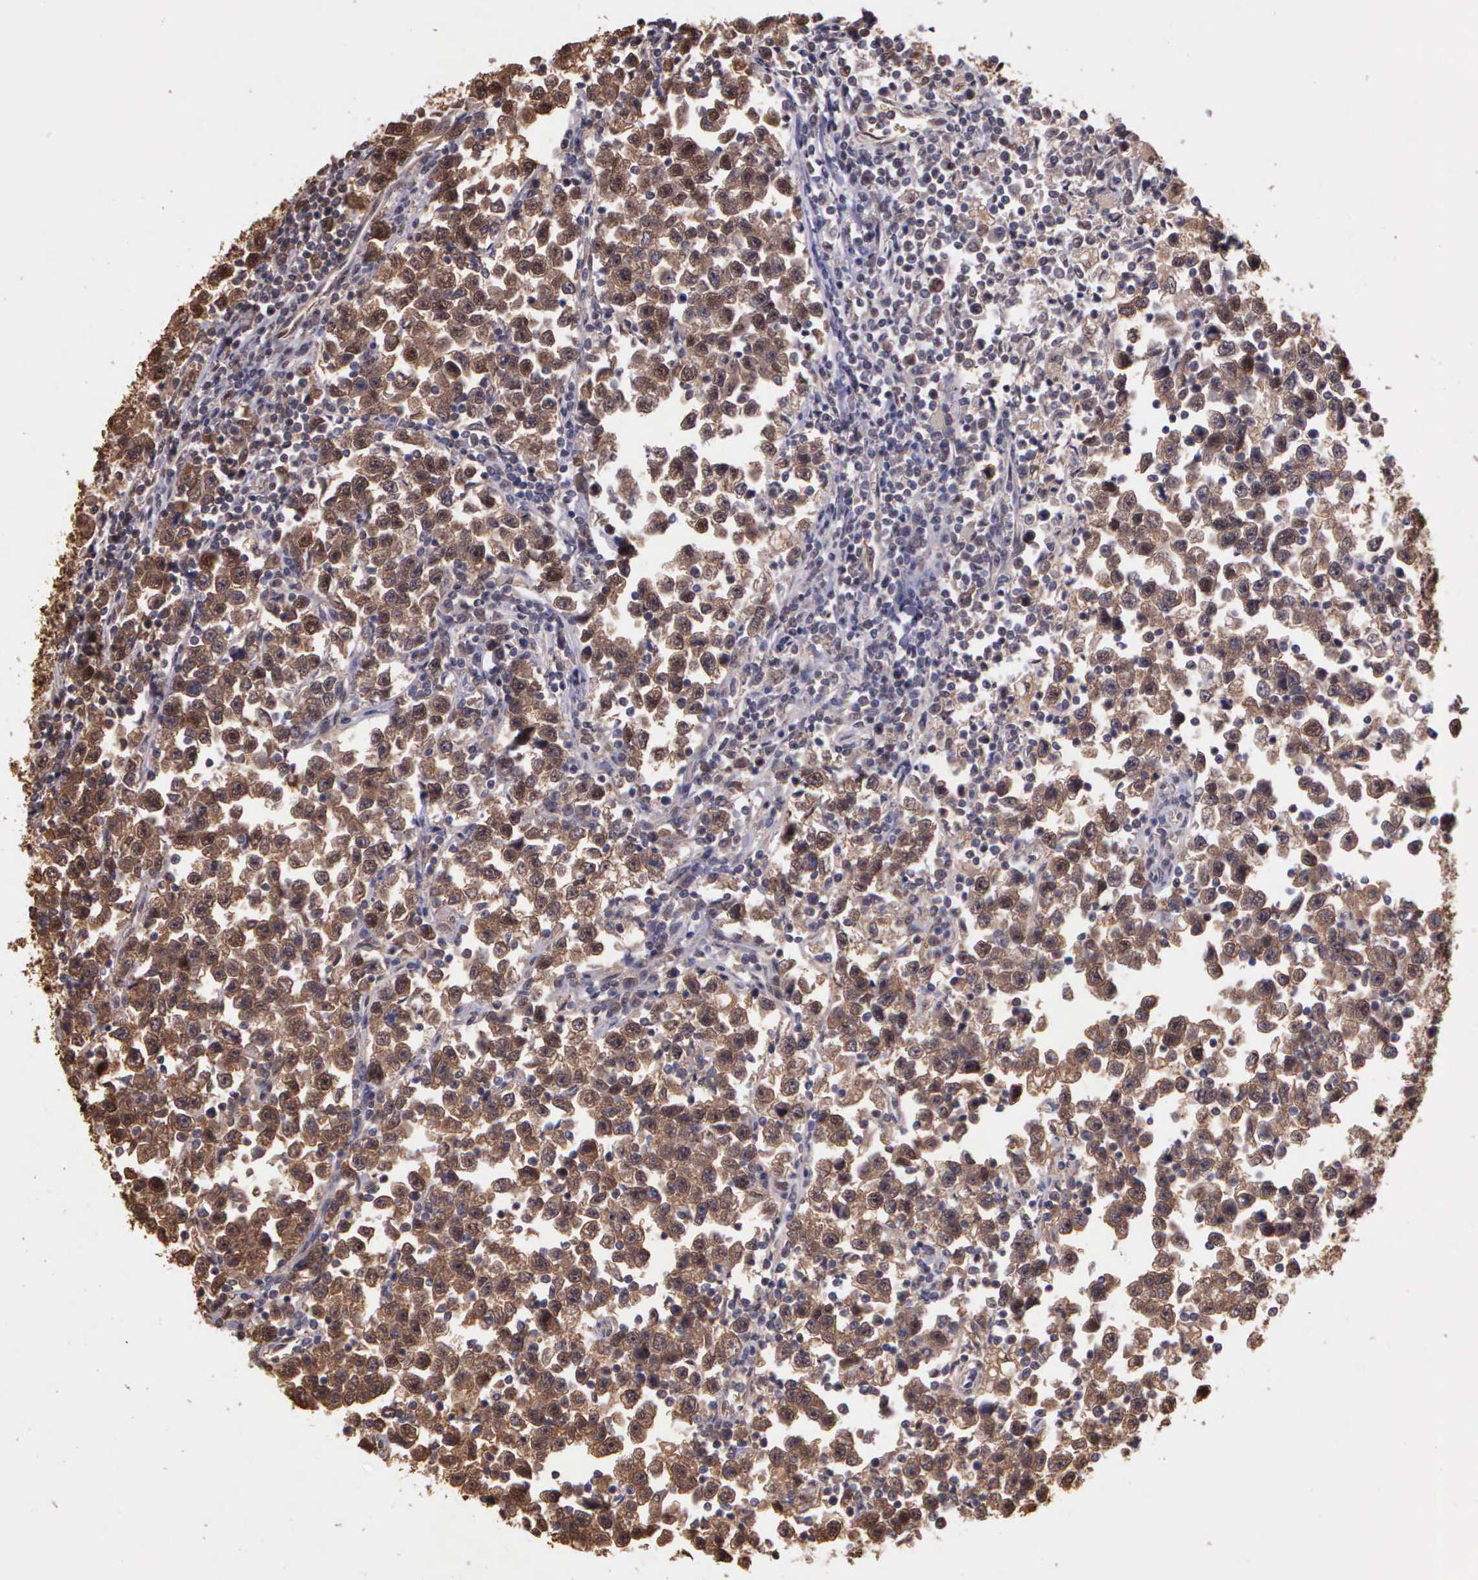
{"staining": {"intensity": "strong", "quantity": ">75%", "location": "cytoplasmic/membranous,nuclear"}, "tissue": "testis cancer", "cell_type": "Tumor cells", "image_type": "cancer", "snomed": [{"axis": "morphology", "description": "Seminoma, NOS"}, {"axis": "topography", "description": "Testis"}], "caption": "Testis cancer (seminoma) stained with a protein marker displays strong staining in tumor cells.", "gene": "PSMC1", "patient": {"sex": "male", "age": 43}}